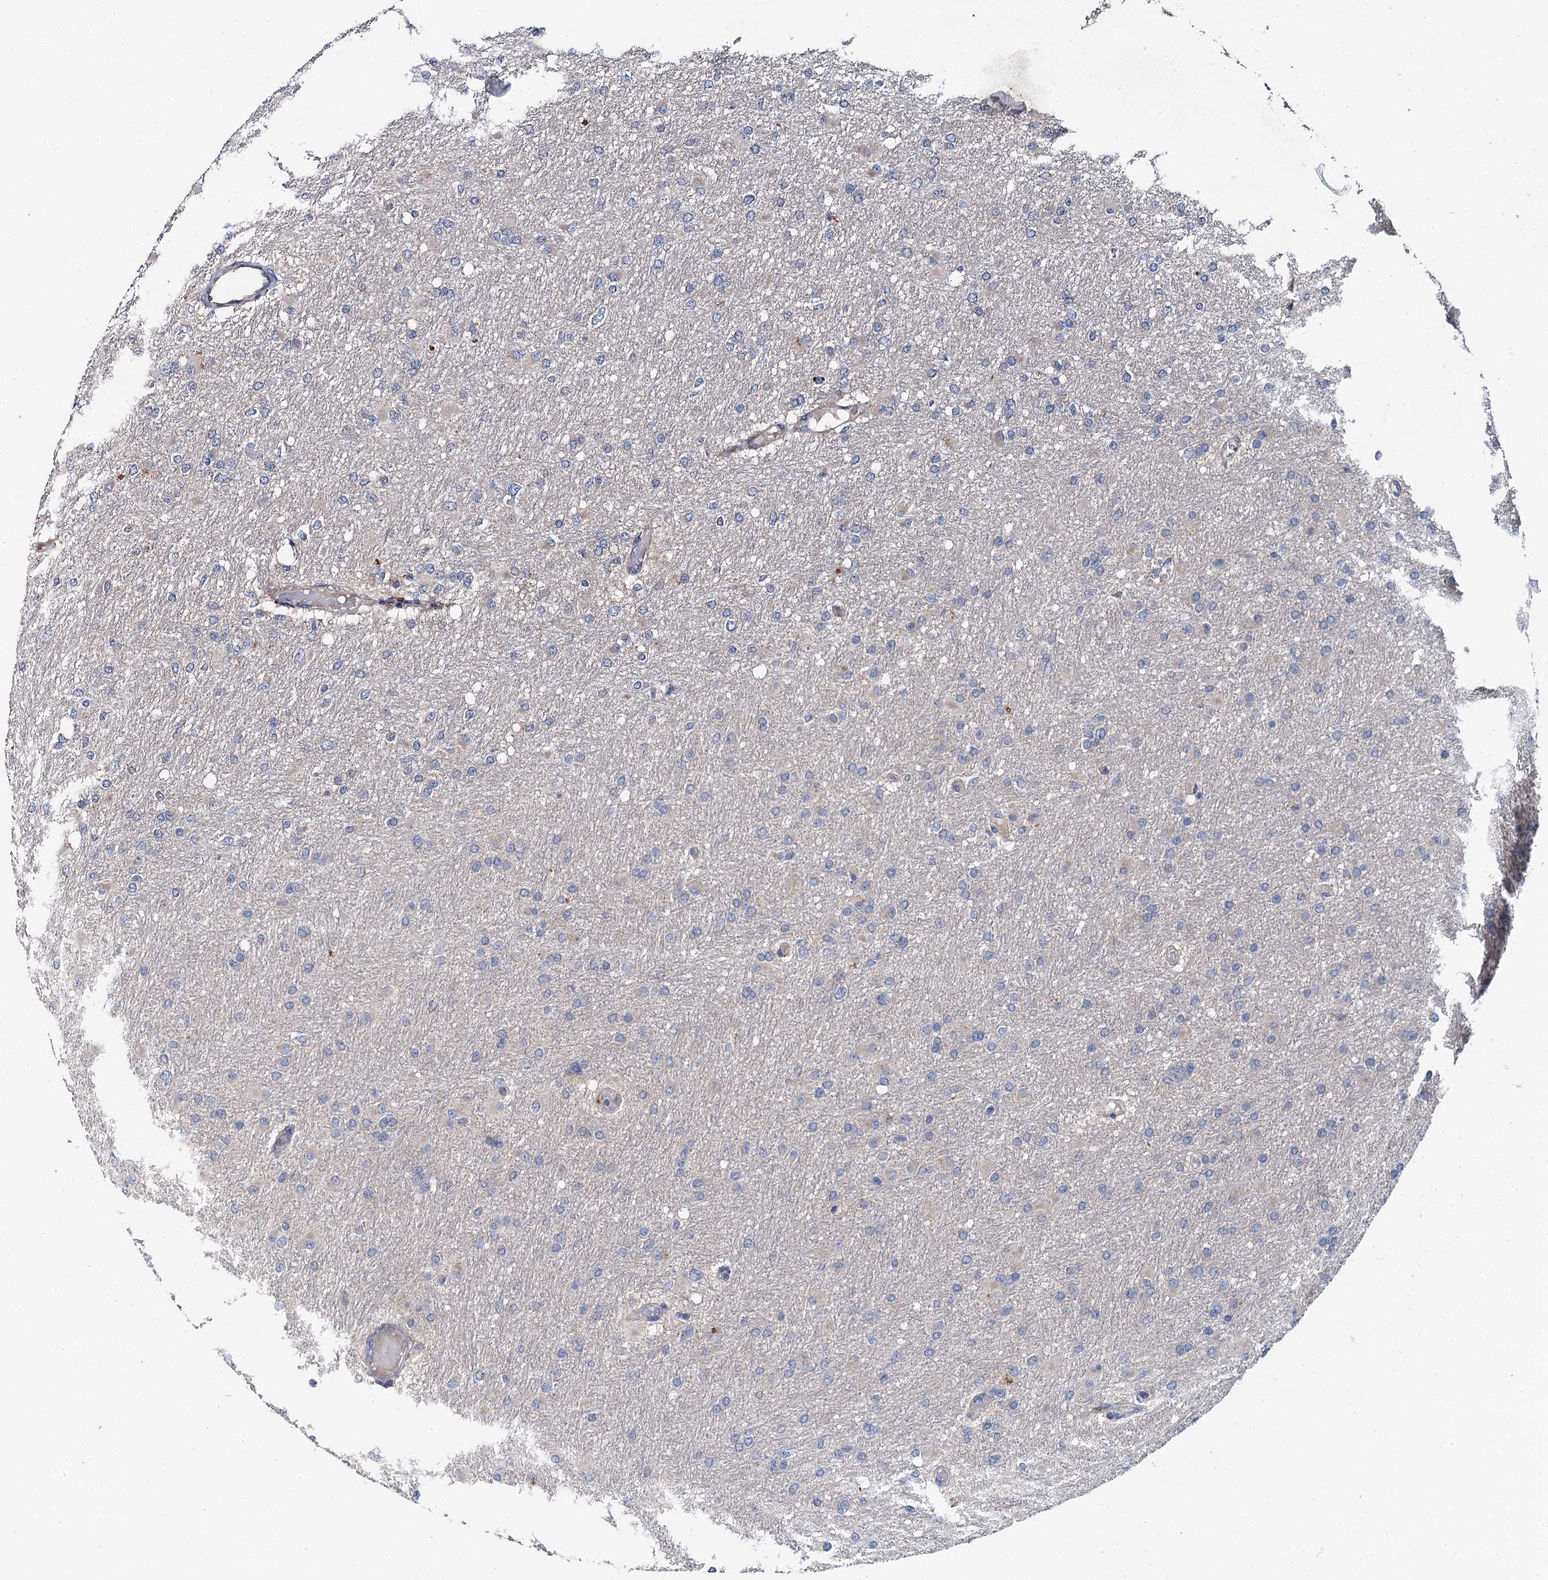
{"staining": {"intensity": "negative", "quantity": "none", "location": "none"}, "tissue": "glioma", "cell_type": "Tumor cells", "image_type": "cancer", "snomed": [{"axis": "morphology", "description": "Glioma, malignant, High grade"}, {"axis": "topography", "description": "Cerebral cortex"}], "caption": "There is no significant expression in tumor cells of malignant glioma (high-grade).", "gene": "SPRYD3", "patient": {"sex": "female", "age": 36}}